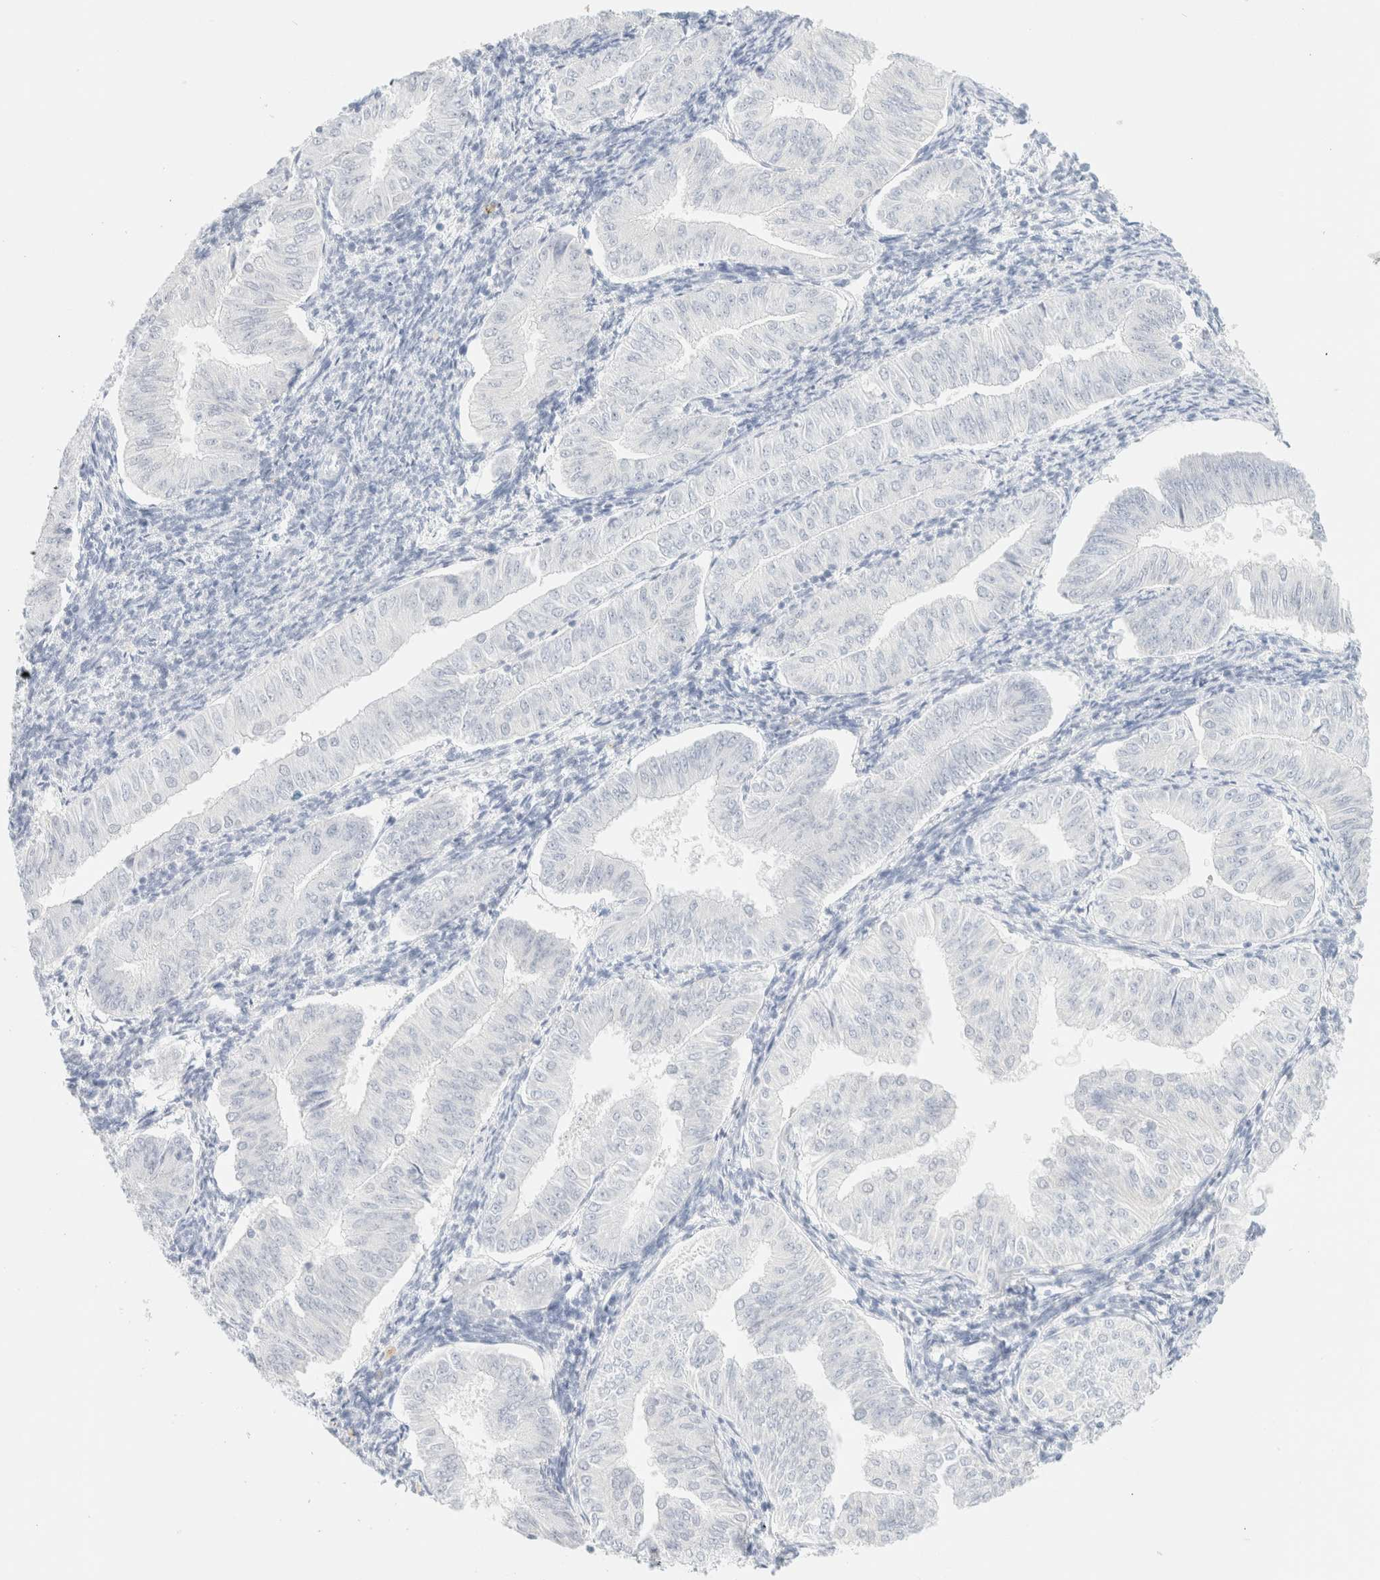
{"staining": {"intensity": "negative", "quantity": "none", "location": "none"}, "tissue": "endometrial cancer", "cell_type": "Tumor cells", "image_type": "cancer", "snomed": [{"axis": "morphology", "description": "Normal tissue, NOS"}, {"axis": "morphology", "description": "Adenocarcinoma, NOS"}, {"axis": "topography", "description": "Endometrium"}], "caption": "Protein analysis of endometrial cancer (adenocarcinoma) demonstrates no significant positivity in tumor cells.", "gene": "KRT15", "patient": {"sex": "female", "age": 53}}